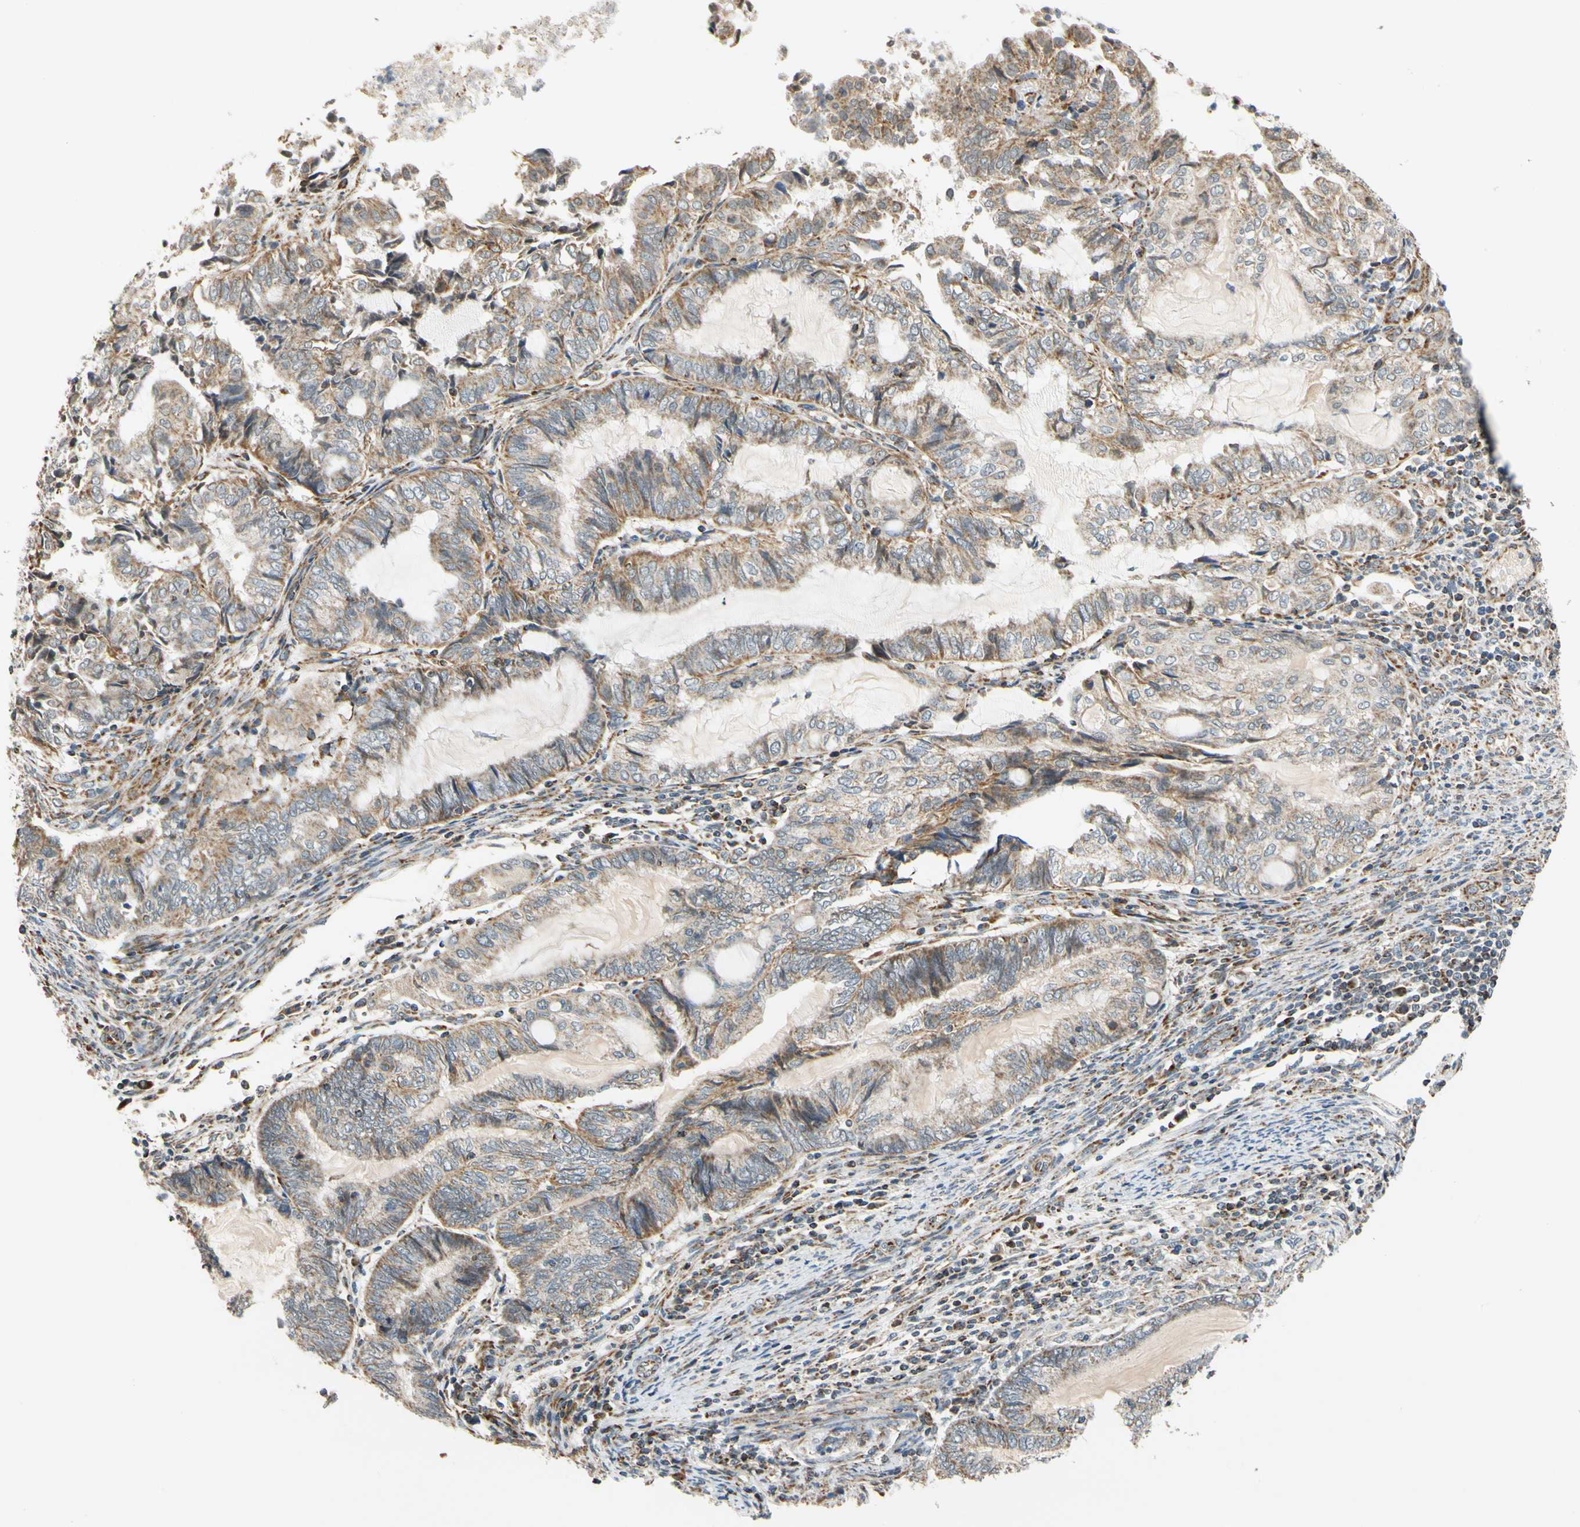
{"staining": {"intensity": "moderate", "quantity": "<25%", "location": "cytoplasmic/membranous"}, "tissue": "endometrial cancer", "cell_type": "Tumor cells", "image_type": "cancer", "snomed": [{"axis": "morphology", "description": "Adenocarcinoma, NOS"}, {"axis": "topography", "description": "Uterus"}, {"axis": "topography", "description": "Endometrium"}], "caption": "Endometrial cancer (adenocarcinoma) stained with immunohistochemistry (IHC) demonstrates moderate cytoplasmic/membranous staining in about <25% of tumor cells. (Stains: DAB (3,3'-diaminobenzidine) in brown, nuclei in blue, Microscopy: brightfield microscopy at high magnification).", "gene": "SFXN3", "patient": {"sex": "female", "age": 70}}